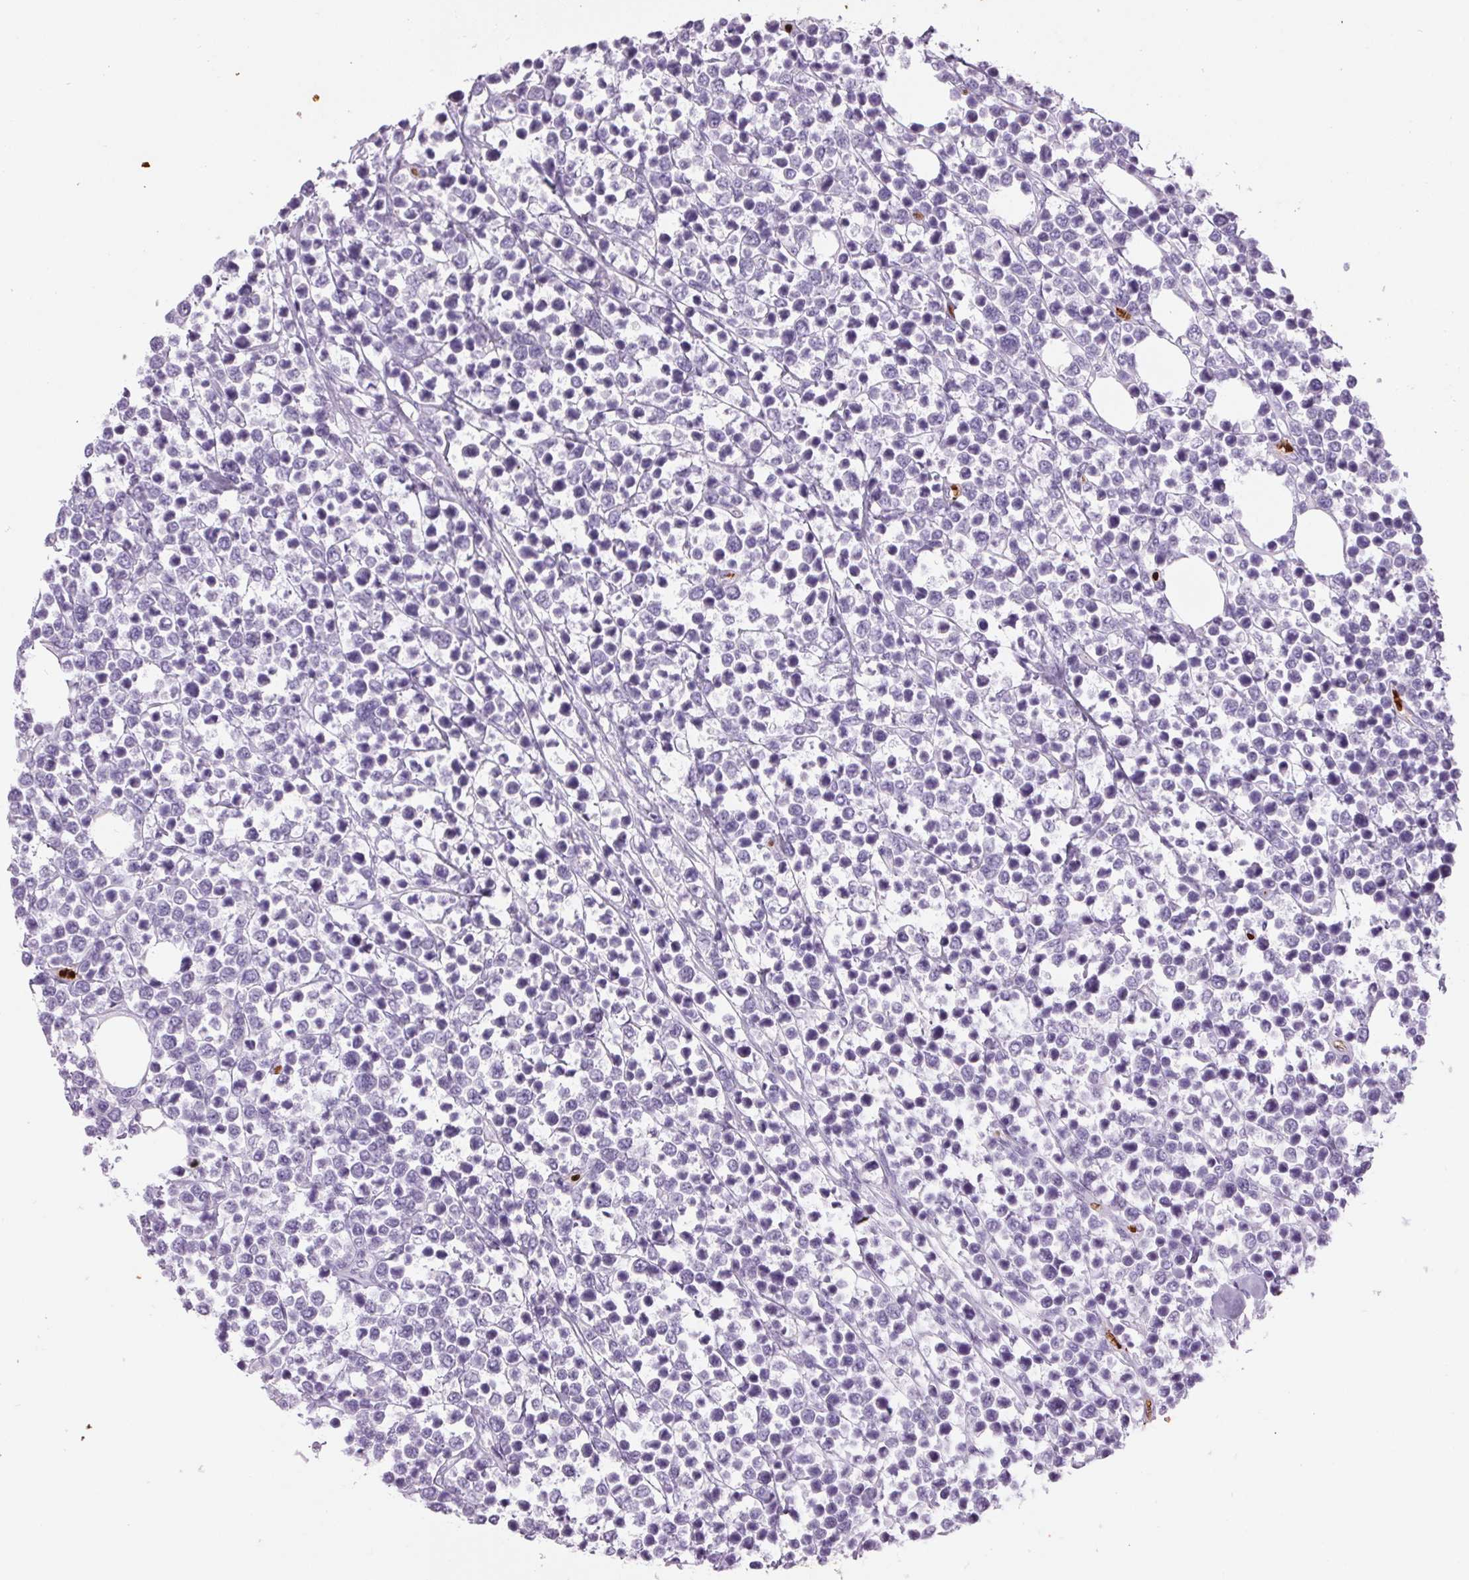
{"staining": {"intensity": "negative", "quantity": "none", "location": "none"}, "tissue": "lymphoma", "cell_type": "Tumor cells", "image_type": "cancer", "snomed": [{"axis": "morphology", "description": "Malignant lymphoma, non-Hodgkin's type, High grade"}, {"axis": "topography", "description": "Soft tissue"}], "caption": "High power microscopy micrograph of an immunohistochemistry (IHC) image of lymphoma, revealing no significant positivity in tumor cells.", "gene": "HBQ1", "patient": {"sex": "female", "age": 56}}